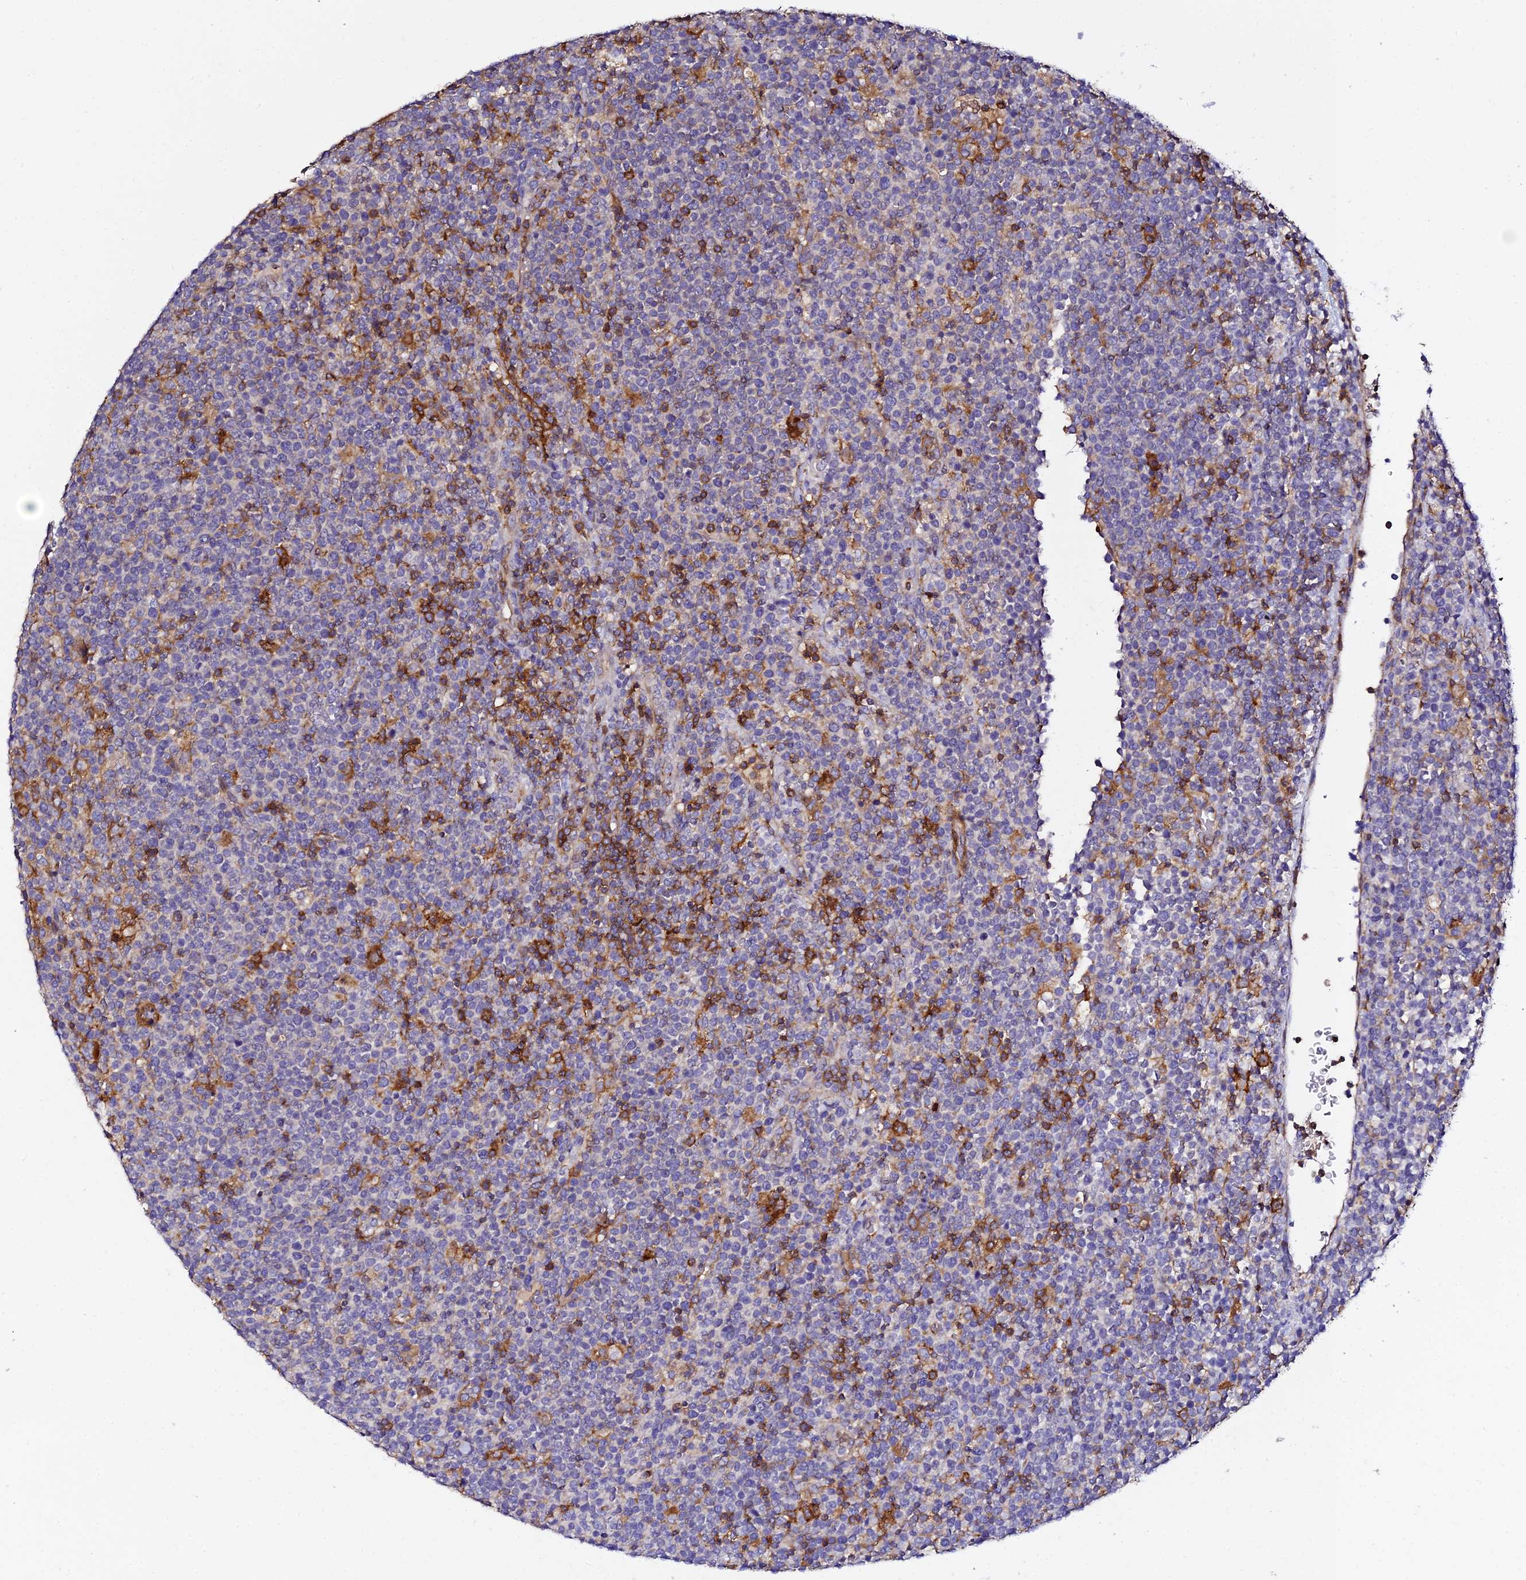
{"staining": {"intensity": "strong", "quantity": "<25%", "location": "cytoplasmic/membranous"}, "tissue": "lymphoma", "cell_type": "Tumor cells", "image_type": "cancer", "snomed": [{"axis": "morphology", "description": "Malignant lymphoma, non-Hodgkin's type, High grade"}, {"axis": "topography", "description": "Lymph node"}], "caption": "A medium amount of strong cytoplasmic/membranous expression is present in about <25% of tumor cells in lymphoma tissue.", "gene": "TRPV2", "patient": {"sex": "male", "age": 61}}